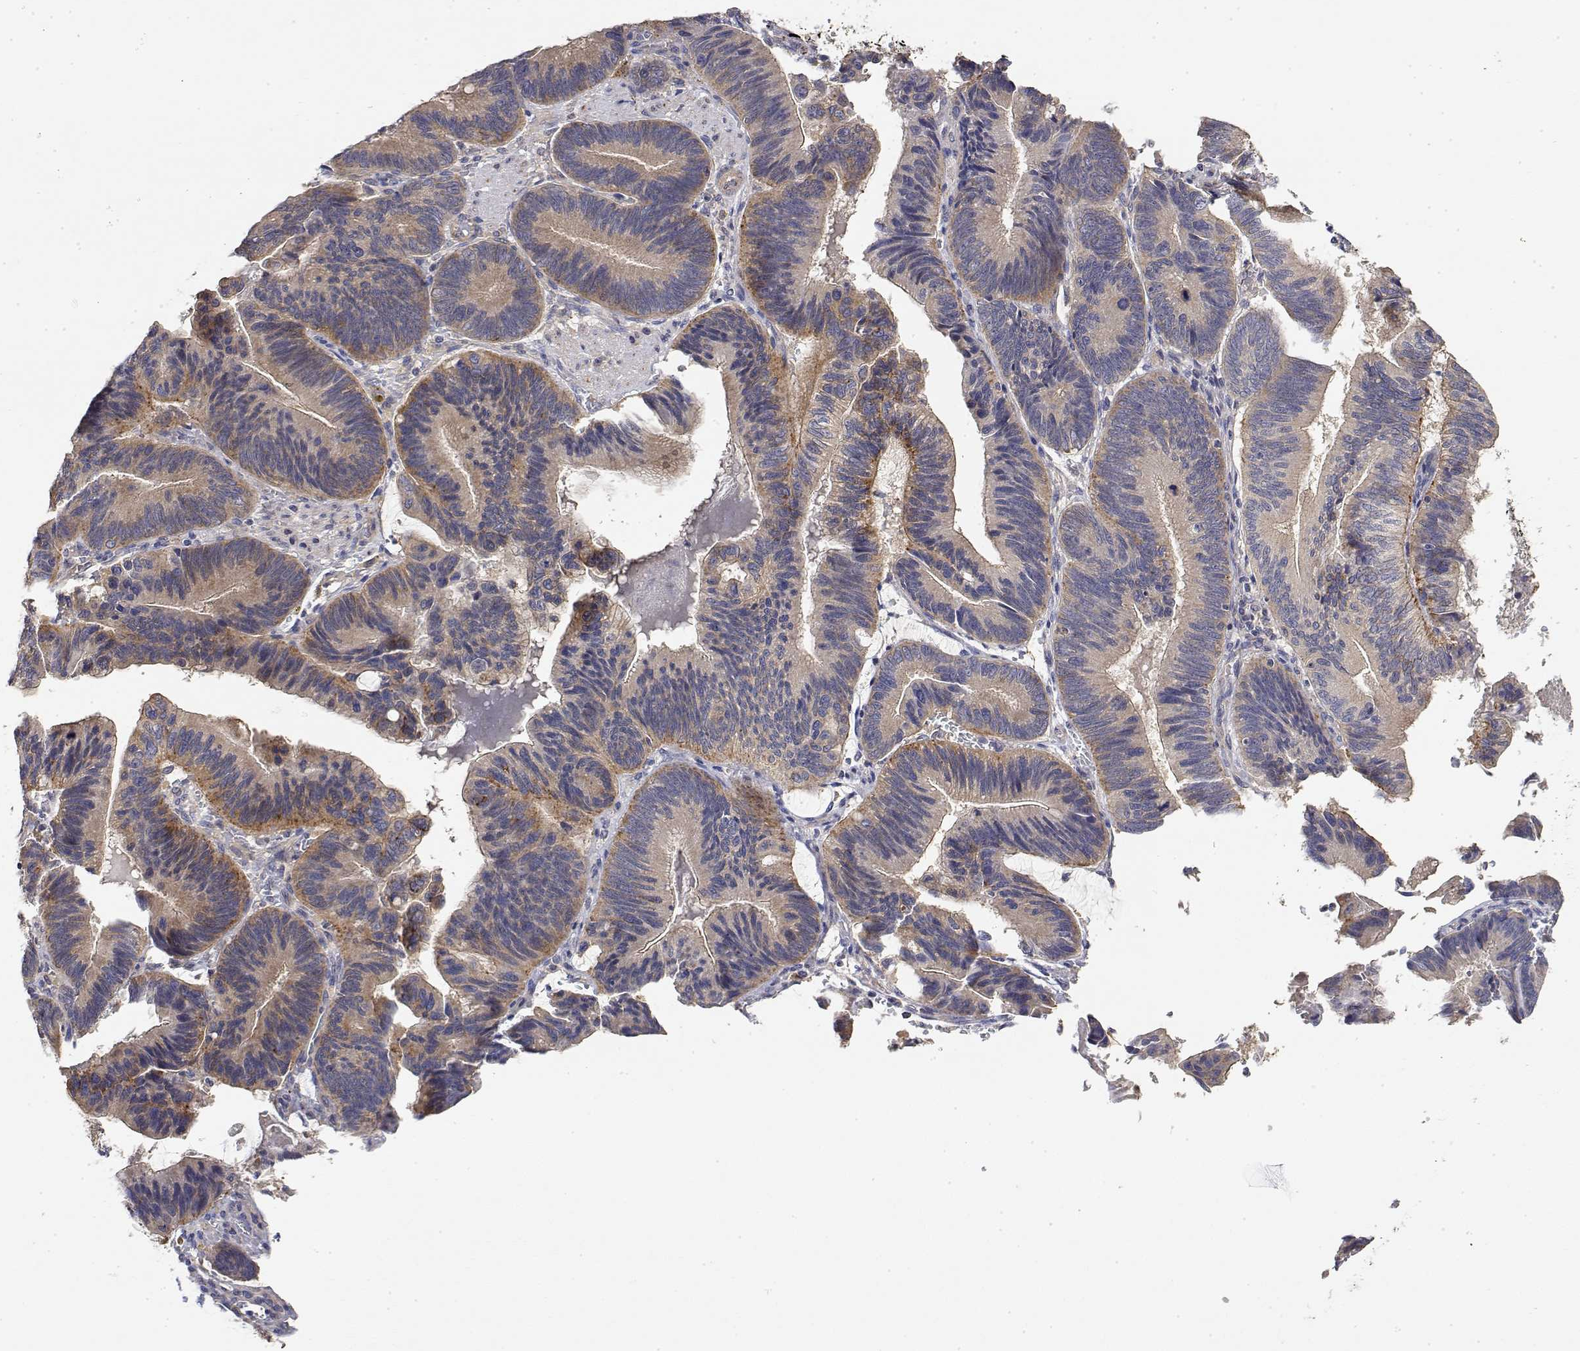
{"staining": {"intensity": "moderate", "quantity": "<25%", "location": "cytoplasmic/membranous"}, "tissue": "pancreatic cancer", "cell_type": "Tumor cells", "image_type": "cancer", "snomed": [{"axis": "morphology", "description": "Adenocarcinoma, NOS"}, {"axis": "topography", "description": "Pancreas"}], "caption": "DAB immunohistochemical staining of human pancreatic cancer (adenocarcinoma) exhibits moderate cytoplasmic/membranous protein positivity in approximately <25% of tumor cells. Immunohistochemistry (ihc) stains the protein of interest in brown and the nuclei are stained blue.", "gene": "LONRF3", "patient": {"sex": "male", "age": 82}}